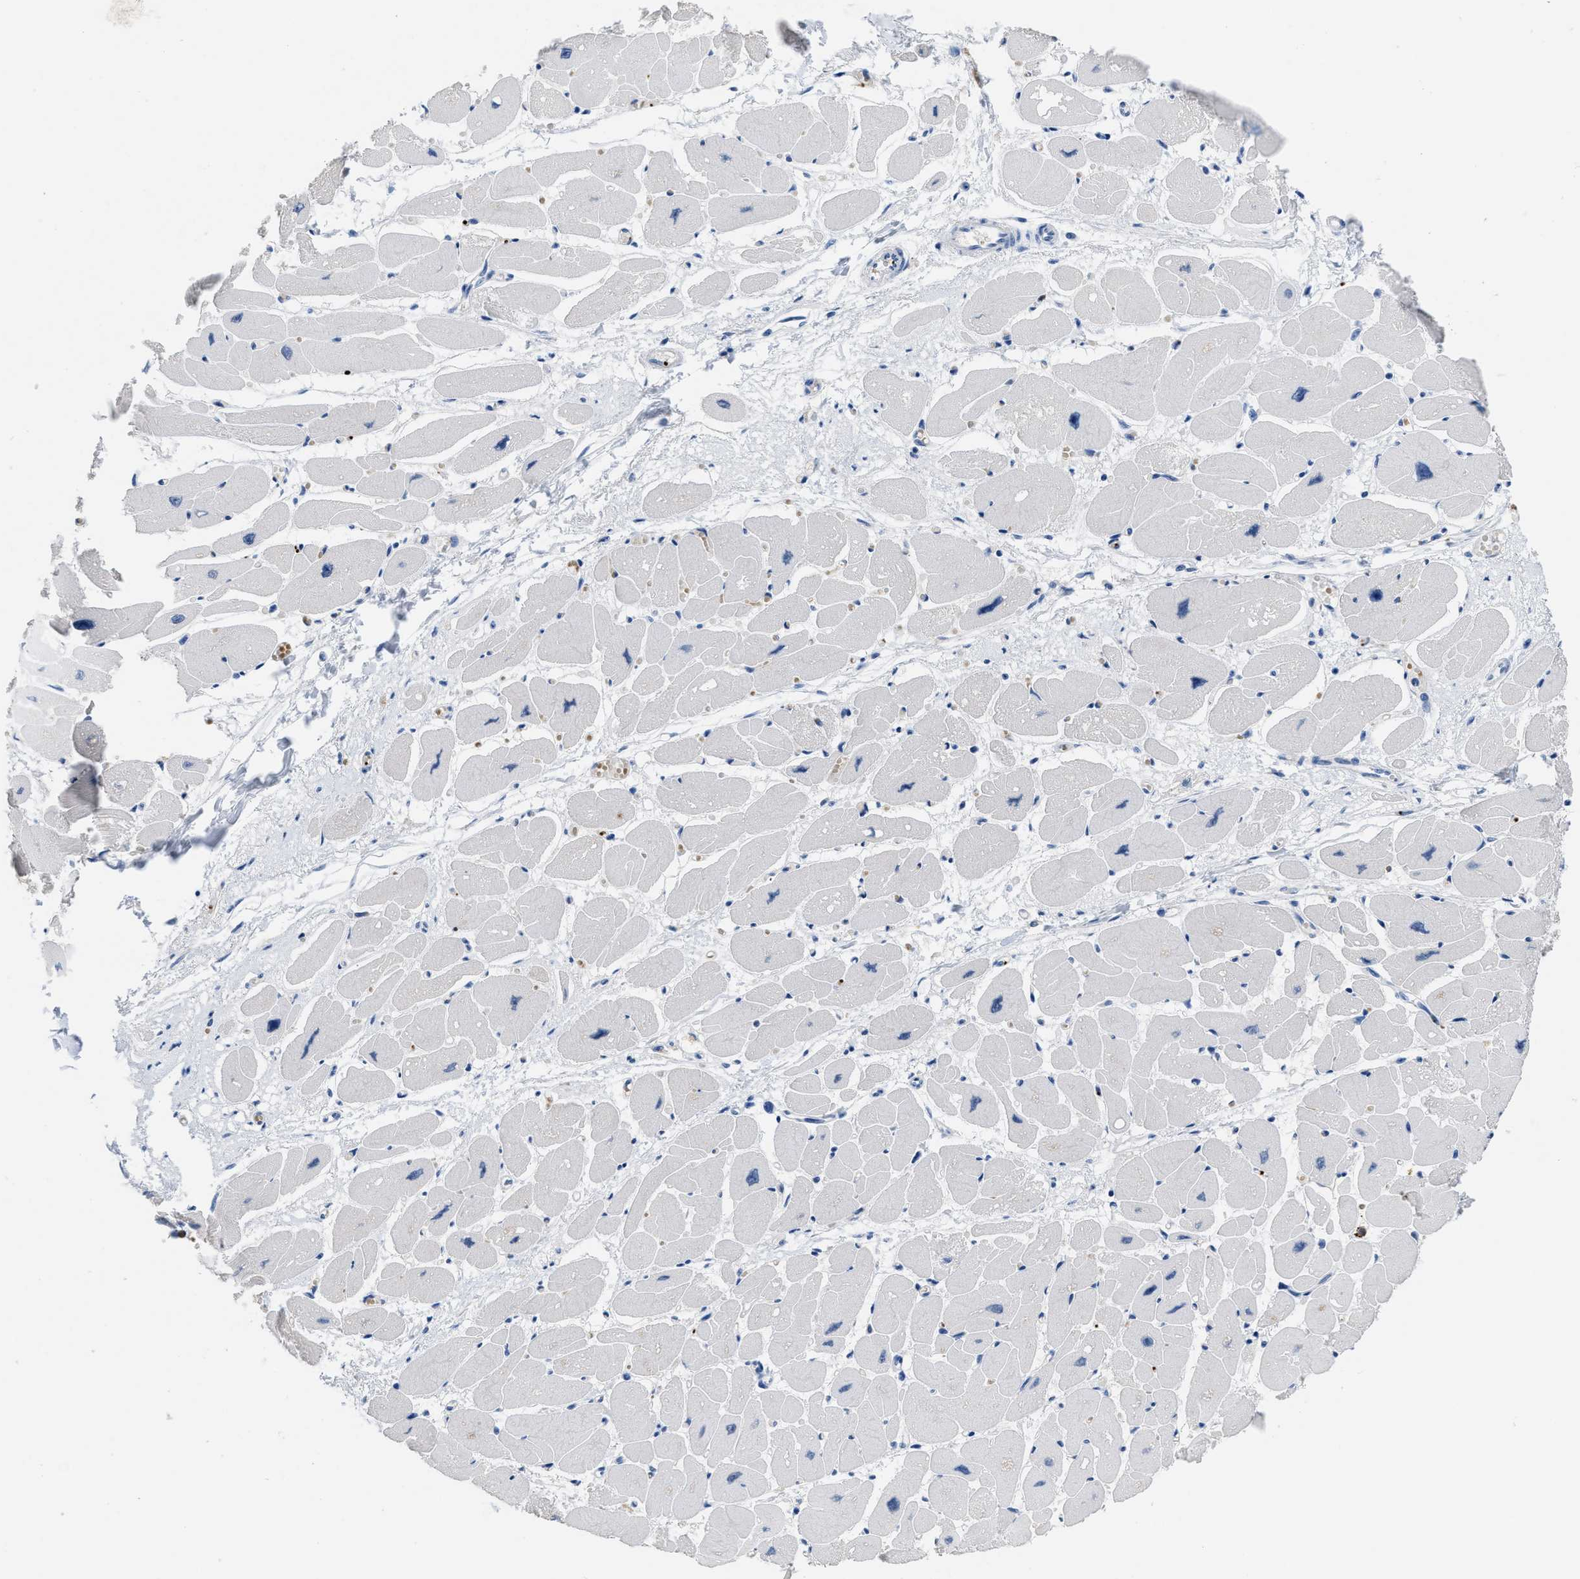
{"staining": {"intensity": "negative", "quantity": "none", "location": "none"}, "tissue": "heart muscle", "cell_type": "Cardiomyocytes", "image_type": "normal", "snomed": [{"axis": "morphology", "description": "Normal tissue, NOS"}, {"axis": "topography", "description": "Heart"}], "caption": "The photomicrograph displays no significant positivity in cardiomyocytes of heart muscle.", "gene": "FGF18", "patient": {"sex": "female", "age": 54}}